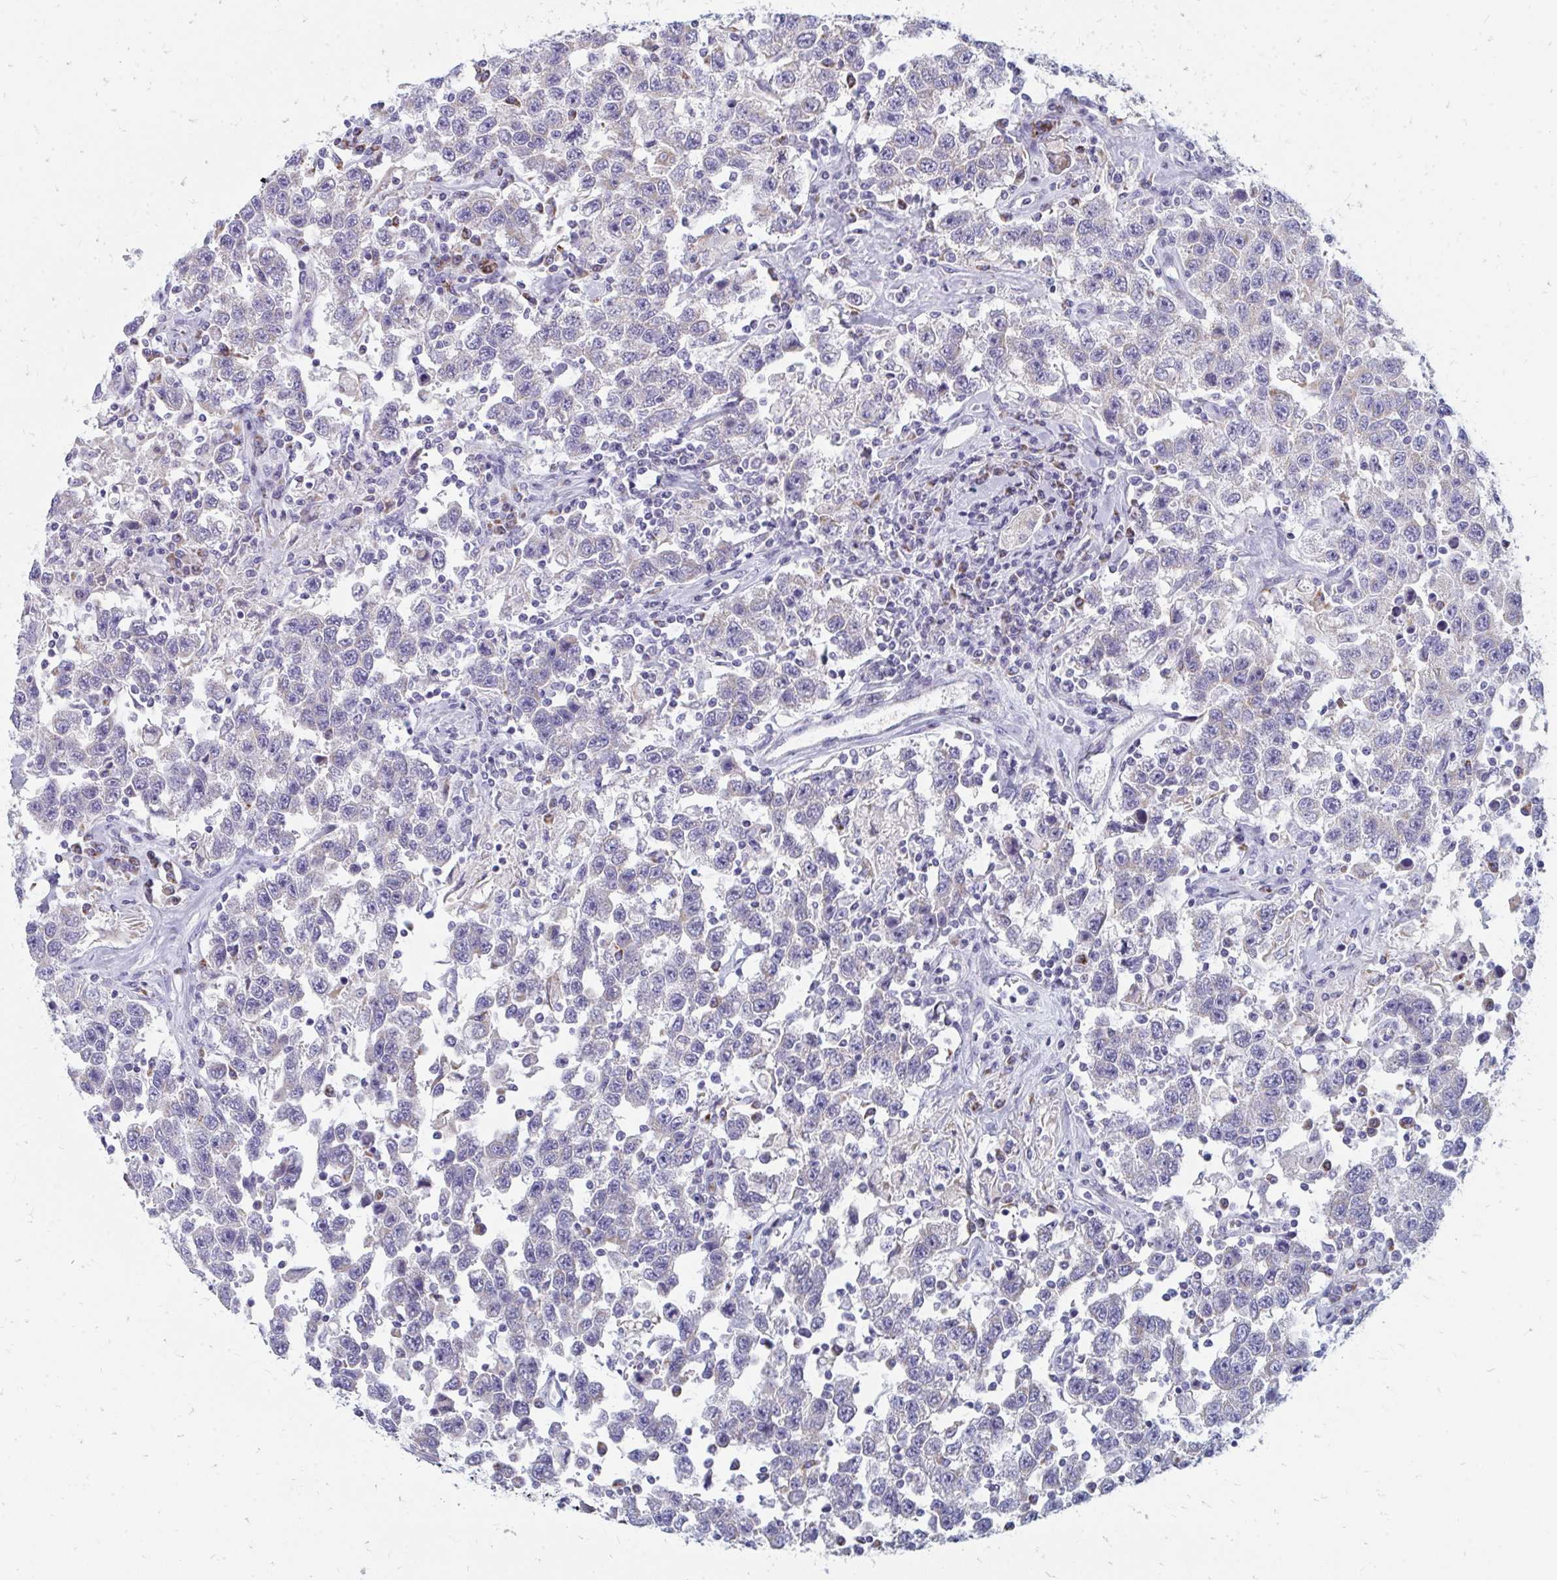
{"staining": {"intensity": "moderate", "quantity": "<25%", "location": "cytoplasmic/membranous"}, "tissue": "testis cancer", "cell_type": "Tumor cells", "image_type": "cancer", "snomed": [{"axis": "morphology", "description": "Seminoma, NOS"}, {"axis": "topography", "description": "Testis"}], "caption": "Immunohistochemistry histopathology image of human testis cancer stained for a protein (brown), which exhibits low levels of moderate cytoplasmic/membranous staining in about <25% of tumor cells.", "gene": "OR10V1", "patient": {"sex": "male", "age": 41}}